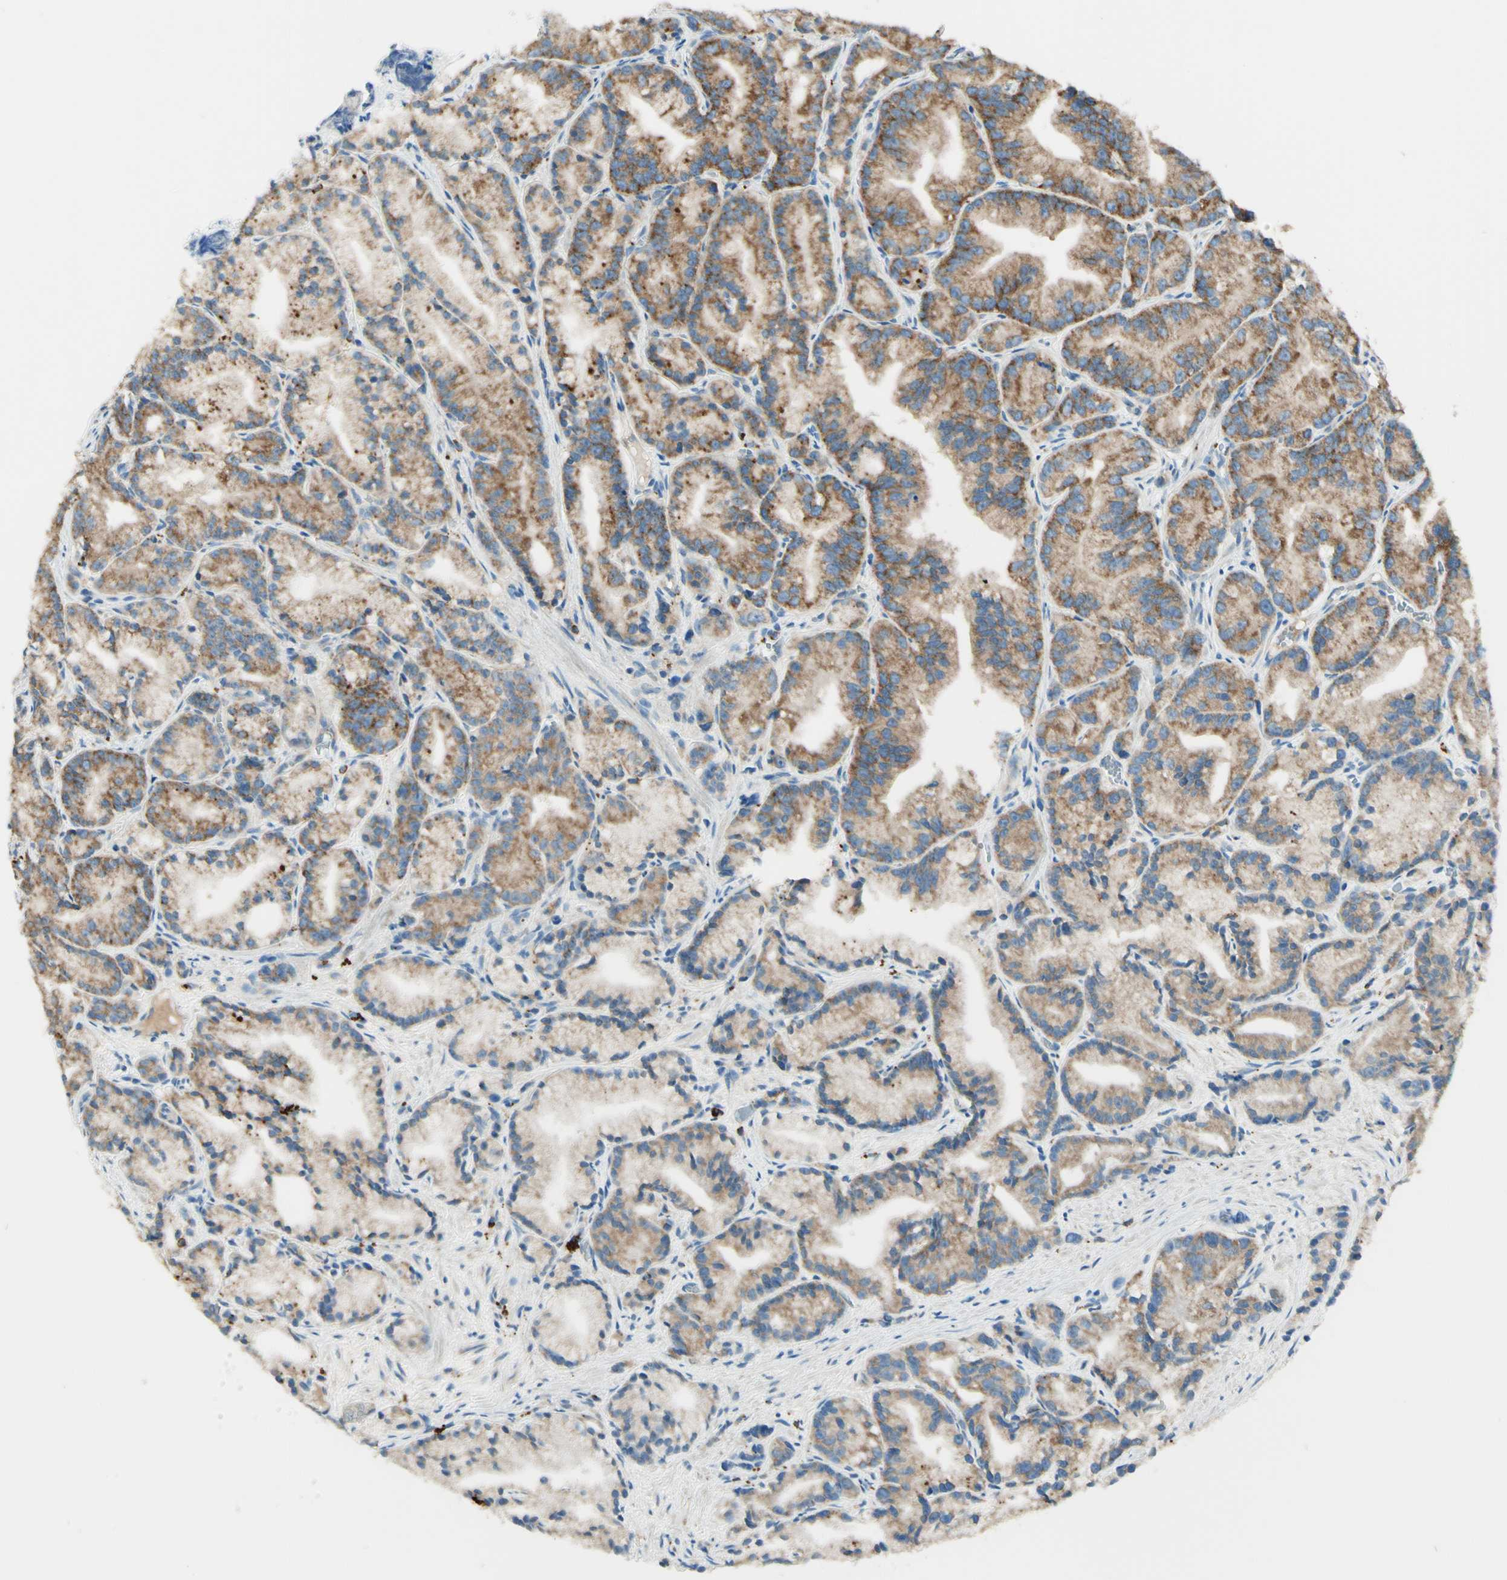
{"staining": {"intensity": "moderate", "quantity": ">75%", "location": "cytoplasmic/membranous"}, "tissue": "prostate cancer", "cell_type": "Tumor cells", "image_type": "cancer", "snomed": [{"axis": "morphology", "description": "Adenocarcinoma, Low grade"}, {"axis": "topography", "description": "Prostate"}], "caption": "The photomicrograph demonstrates immunohistochemical staining of low-grade adenocarcinoma (prostate). There is moderate cytoplasmic/membranous expression is seen in about >75% of tumor cells.", "gene": "ARMC10", "patient": {"sex": "male", "age": 89}}